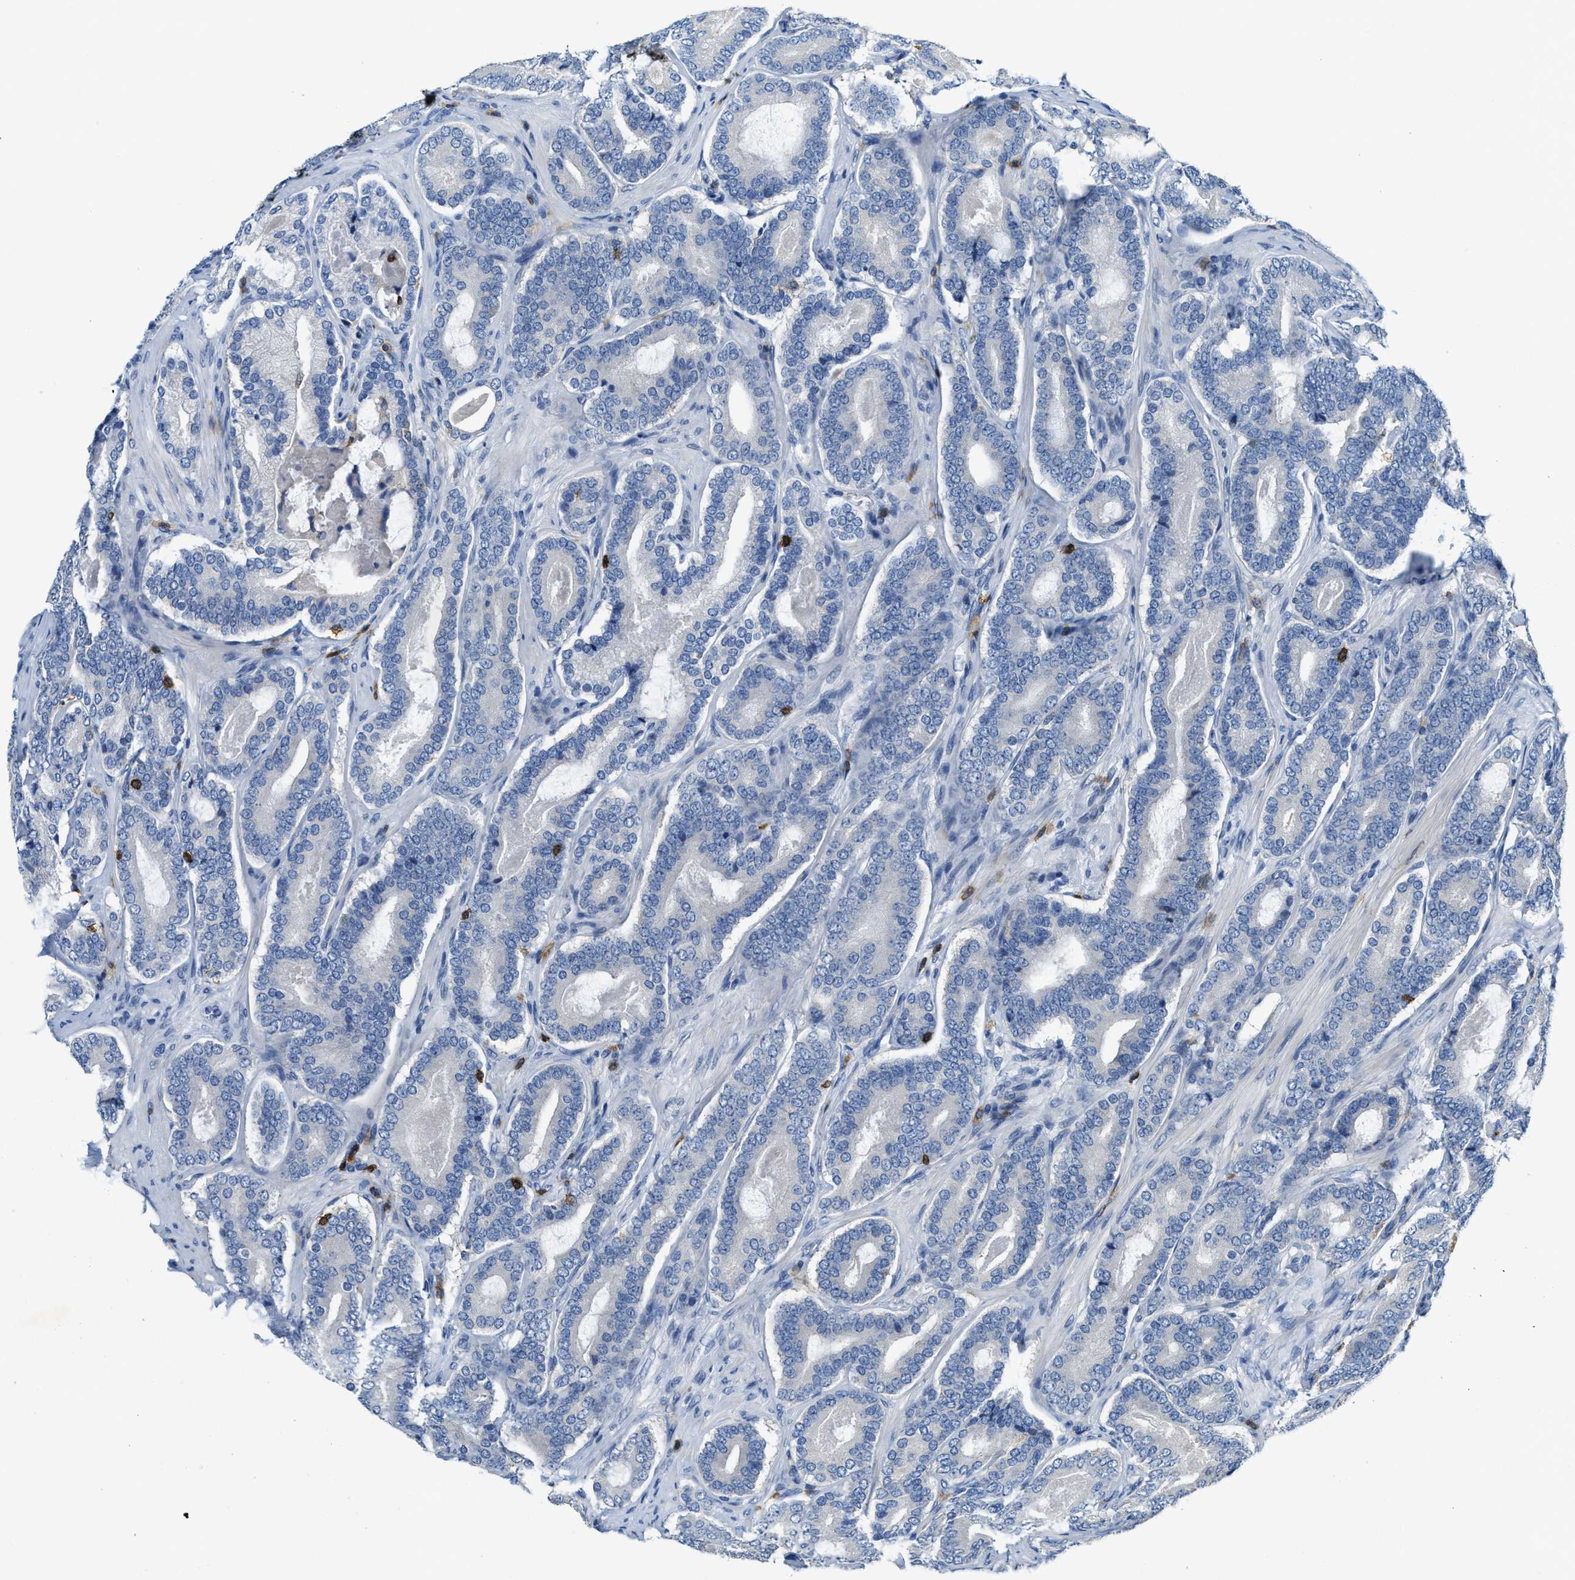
{"staining": {"intensity": "negative", "quantity": "none", "location": "none"}, "tissue": "prostate cancer", "cell_type": "Tumor cells", "image_type": "cancer", "snomed": [{"axis": "morphology", "description": "Adenocarcinoma, High grade"}, {"axis": "topography", "description": "Prostate"}], "caption": "This is an immunohistochemistry (IHC) photomicrograph of high-grade adenocarcinoma (prostate). There is no staining in tumor cells.", "gene": "MYO1G", "patient": {"sex": "male", "age": 60}}